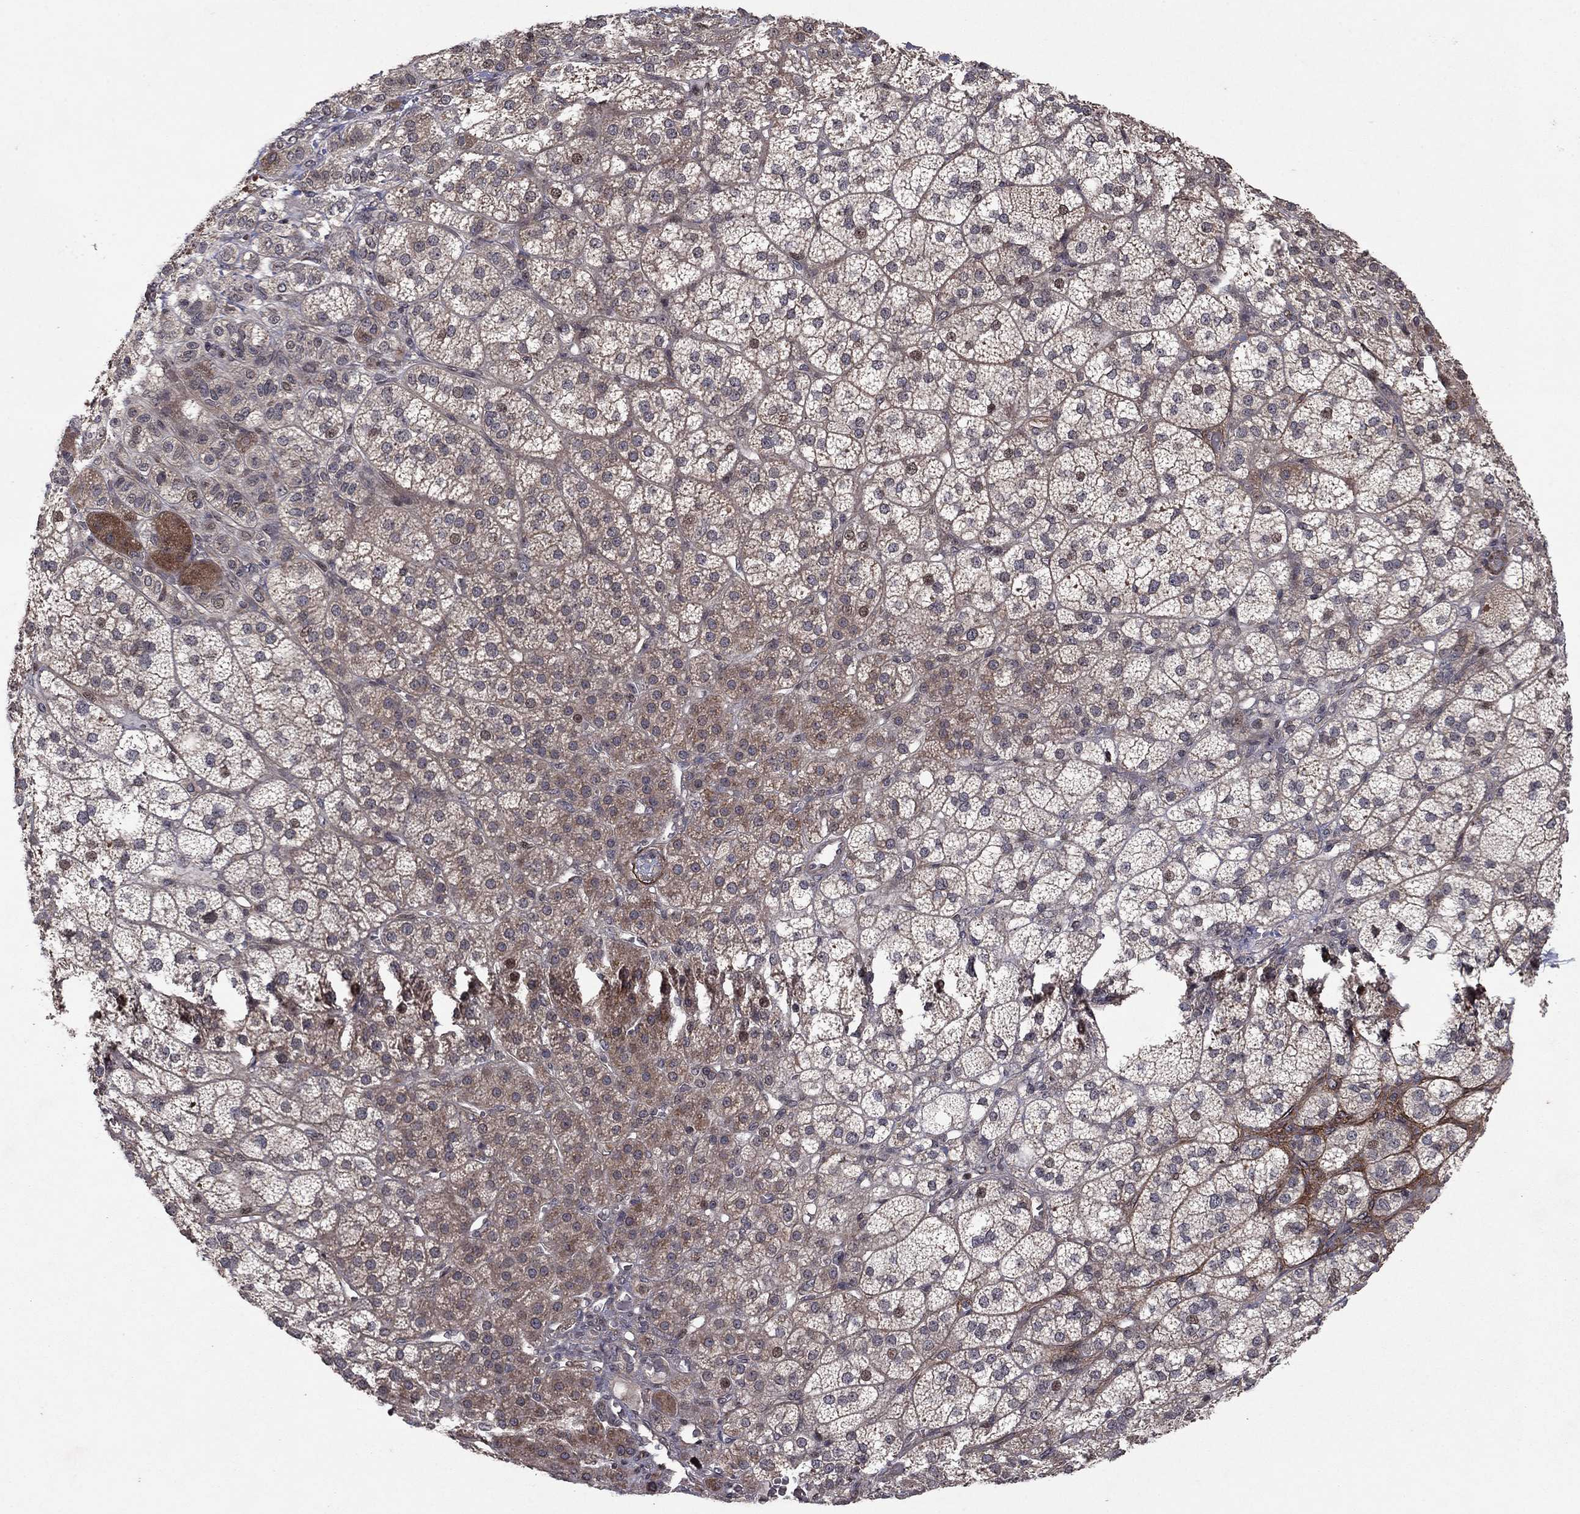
{"staining": {"intensity": "strong", "quantity": "<25%", "location": "cytoplasmic/membranous,nuclear"}, "tissue": "adrenal gland", "cell_type": "Glandular cells", "image_type": "normal", "snomed": [{"axis": "morphology", "description": "Normal tissue, NOS"}, {"axis": "topography", "description": "Adrenal gland"}], "caption": "Immunohistochemistry (DAB) staining of unremarkable human adrenal gland exhibits strong cytoplasmic/membranous,nuclear protein staining in about <25% of glandular cells.", "gene": "SORBS1", "patient": {"sex": "female", "age": 60}}